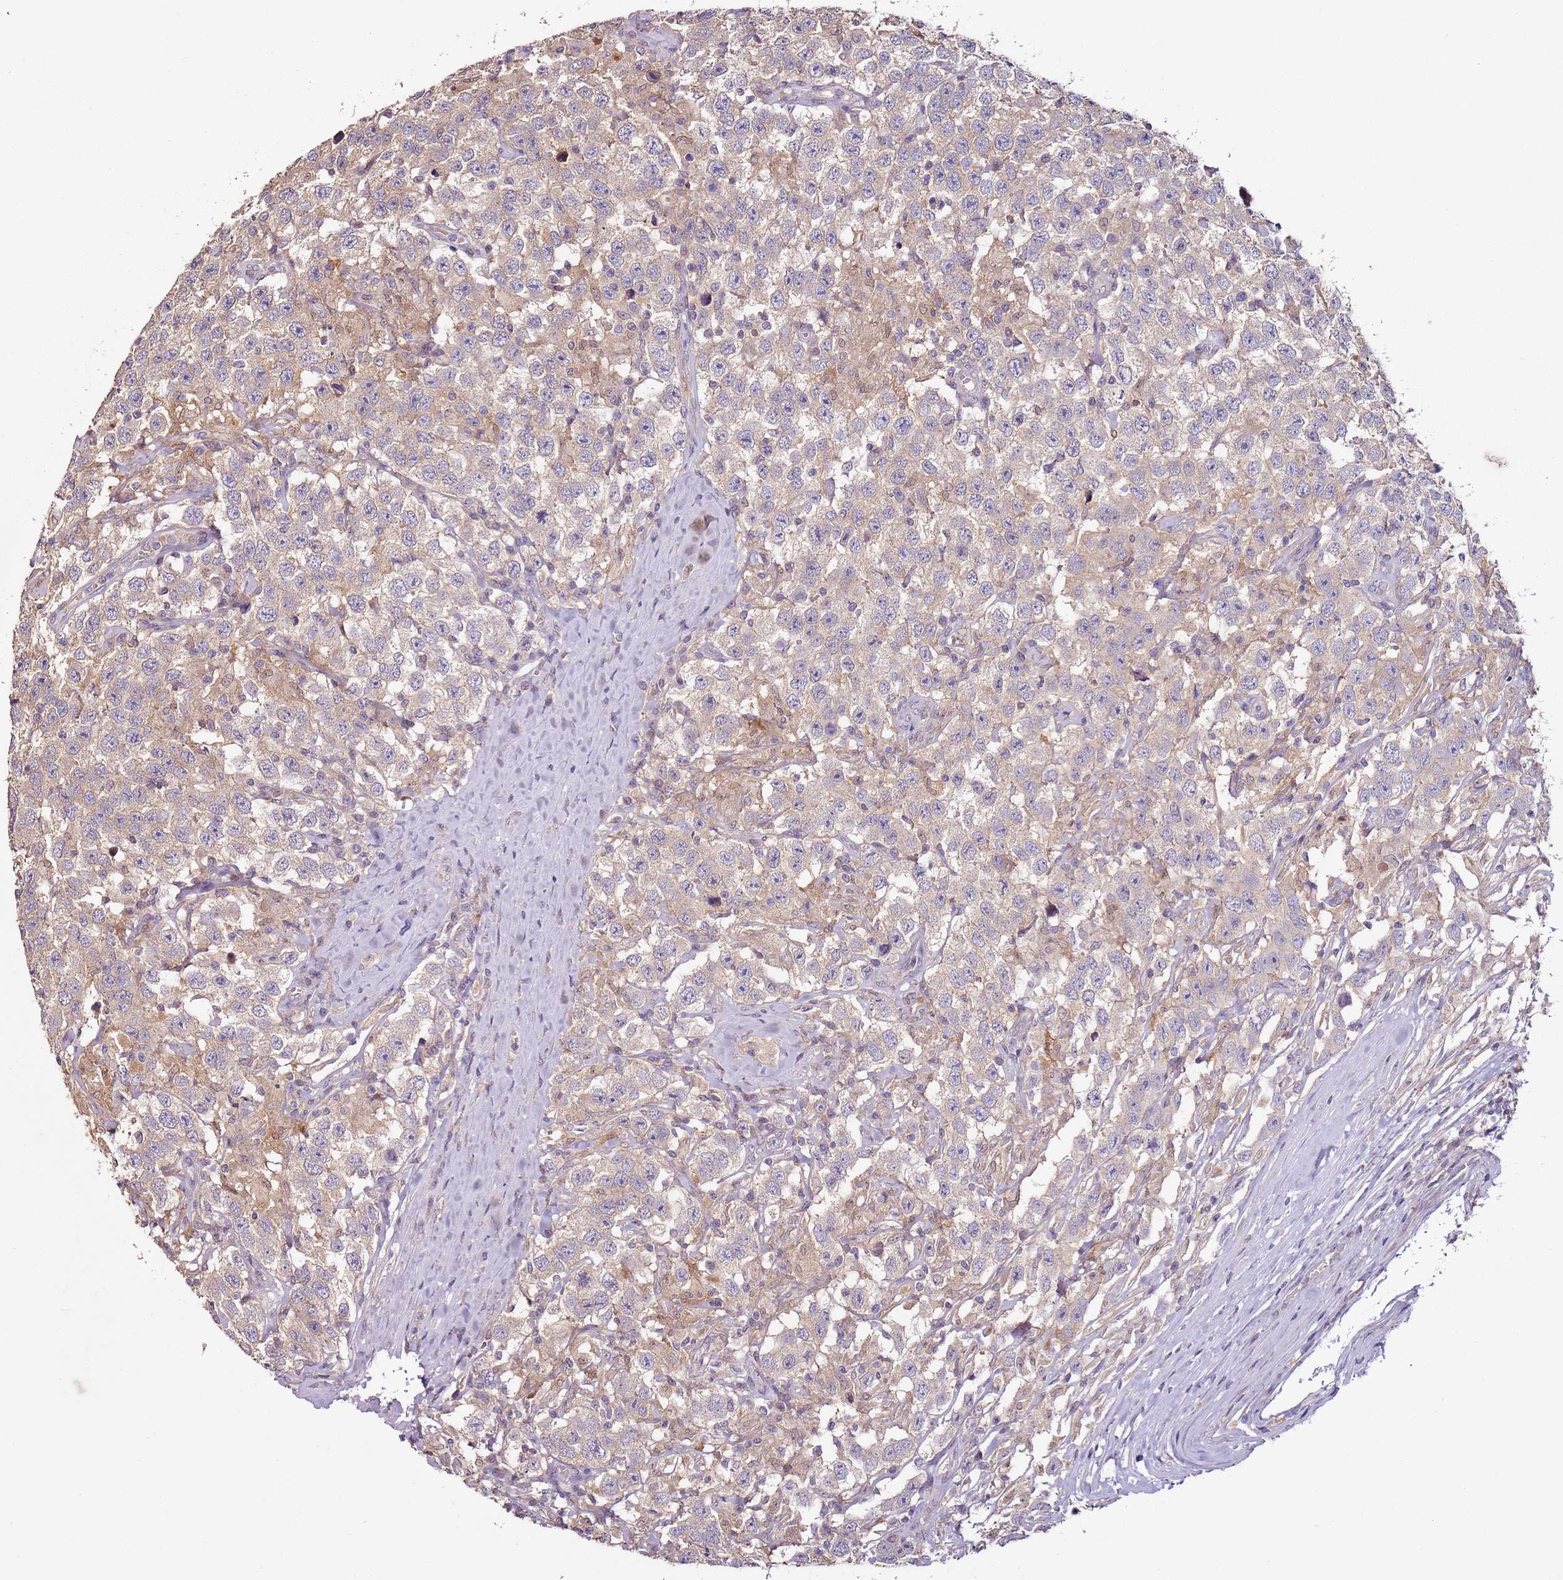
{"staining": {"intensity": "weak", "quantity": "<25%", "location": "cytoplasmic/membranous"}, "tissue": "testis cancer", "cell_type": "Tumor cells", "image_type": "cancer", "snomed": [{"axis": "morphology", "description": "Seminoma, NOS"}, {"axis": "topography", "description": "Testis"}], "caption": "This is an immunohistochemistry photomicrograph of human testis seminoma. There is no staining in tumor cells.", "gene": "MDH1", "patient": {"sex": "male", "age": 41}}